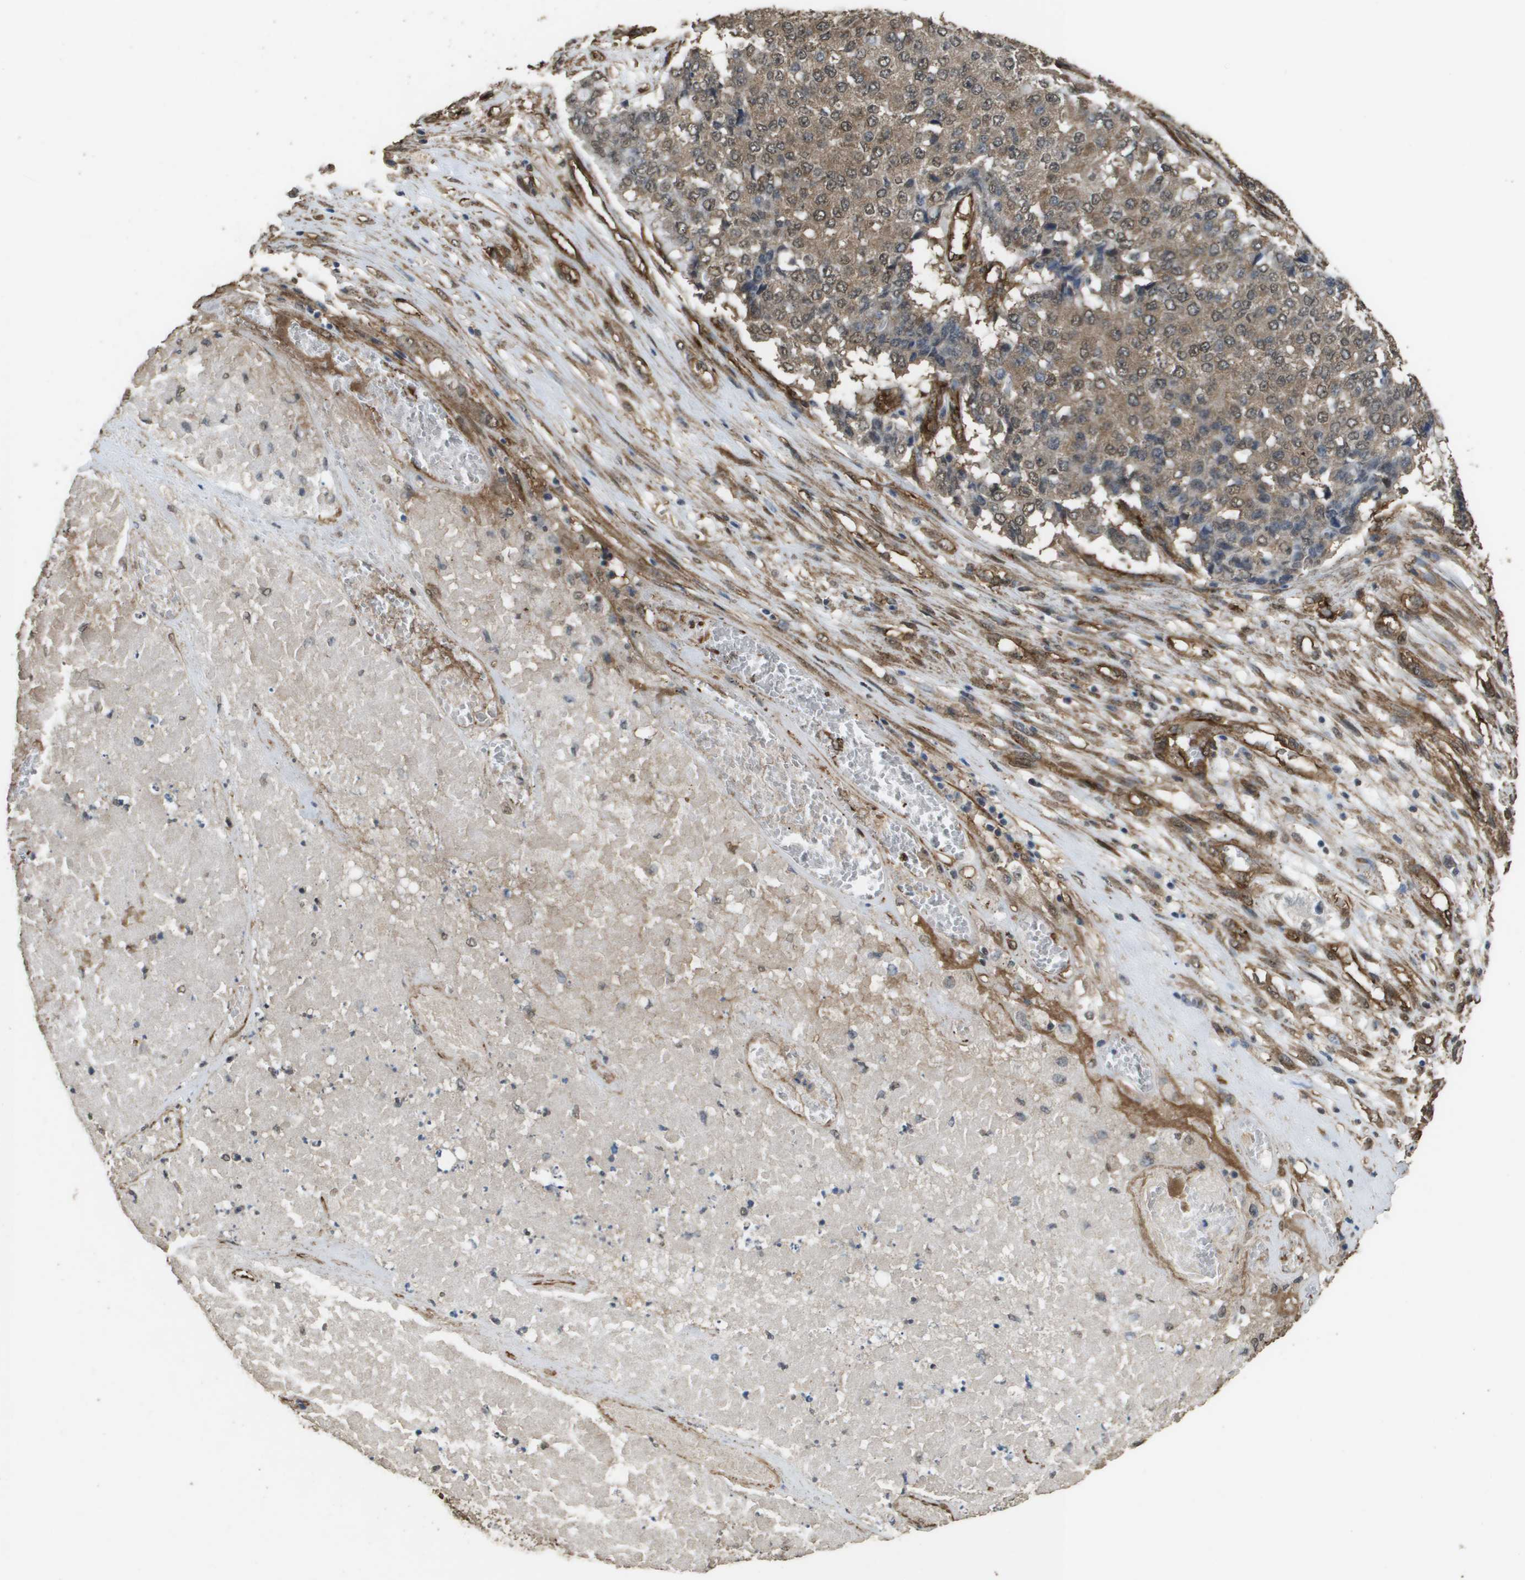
{"staining": {"intensity": "moderate", "quantity": ">75%", "location": "cytoplasmic/membranous,nuclear"}, "tissue": "pancreatic cancer", "cell_type": "Tumor cells", "image_type": "cancer", "snomed": [{"axis": "morphology", "description": "Adenocarcinoma, NOS"}, {"axis": "topography", "description": "Pancreas"}], "caption": "Protein expression analysis of human adenocarcinoma (pancreatic) reveals moderate cytoplasmic/membranous and nuclear staining in about >75% of tumor cells.", "gene": "AAMP", "patient": {"sex": "male", "age": 50}}